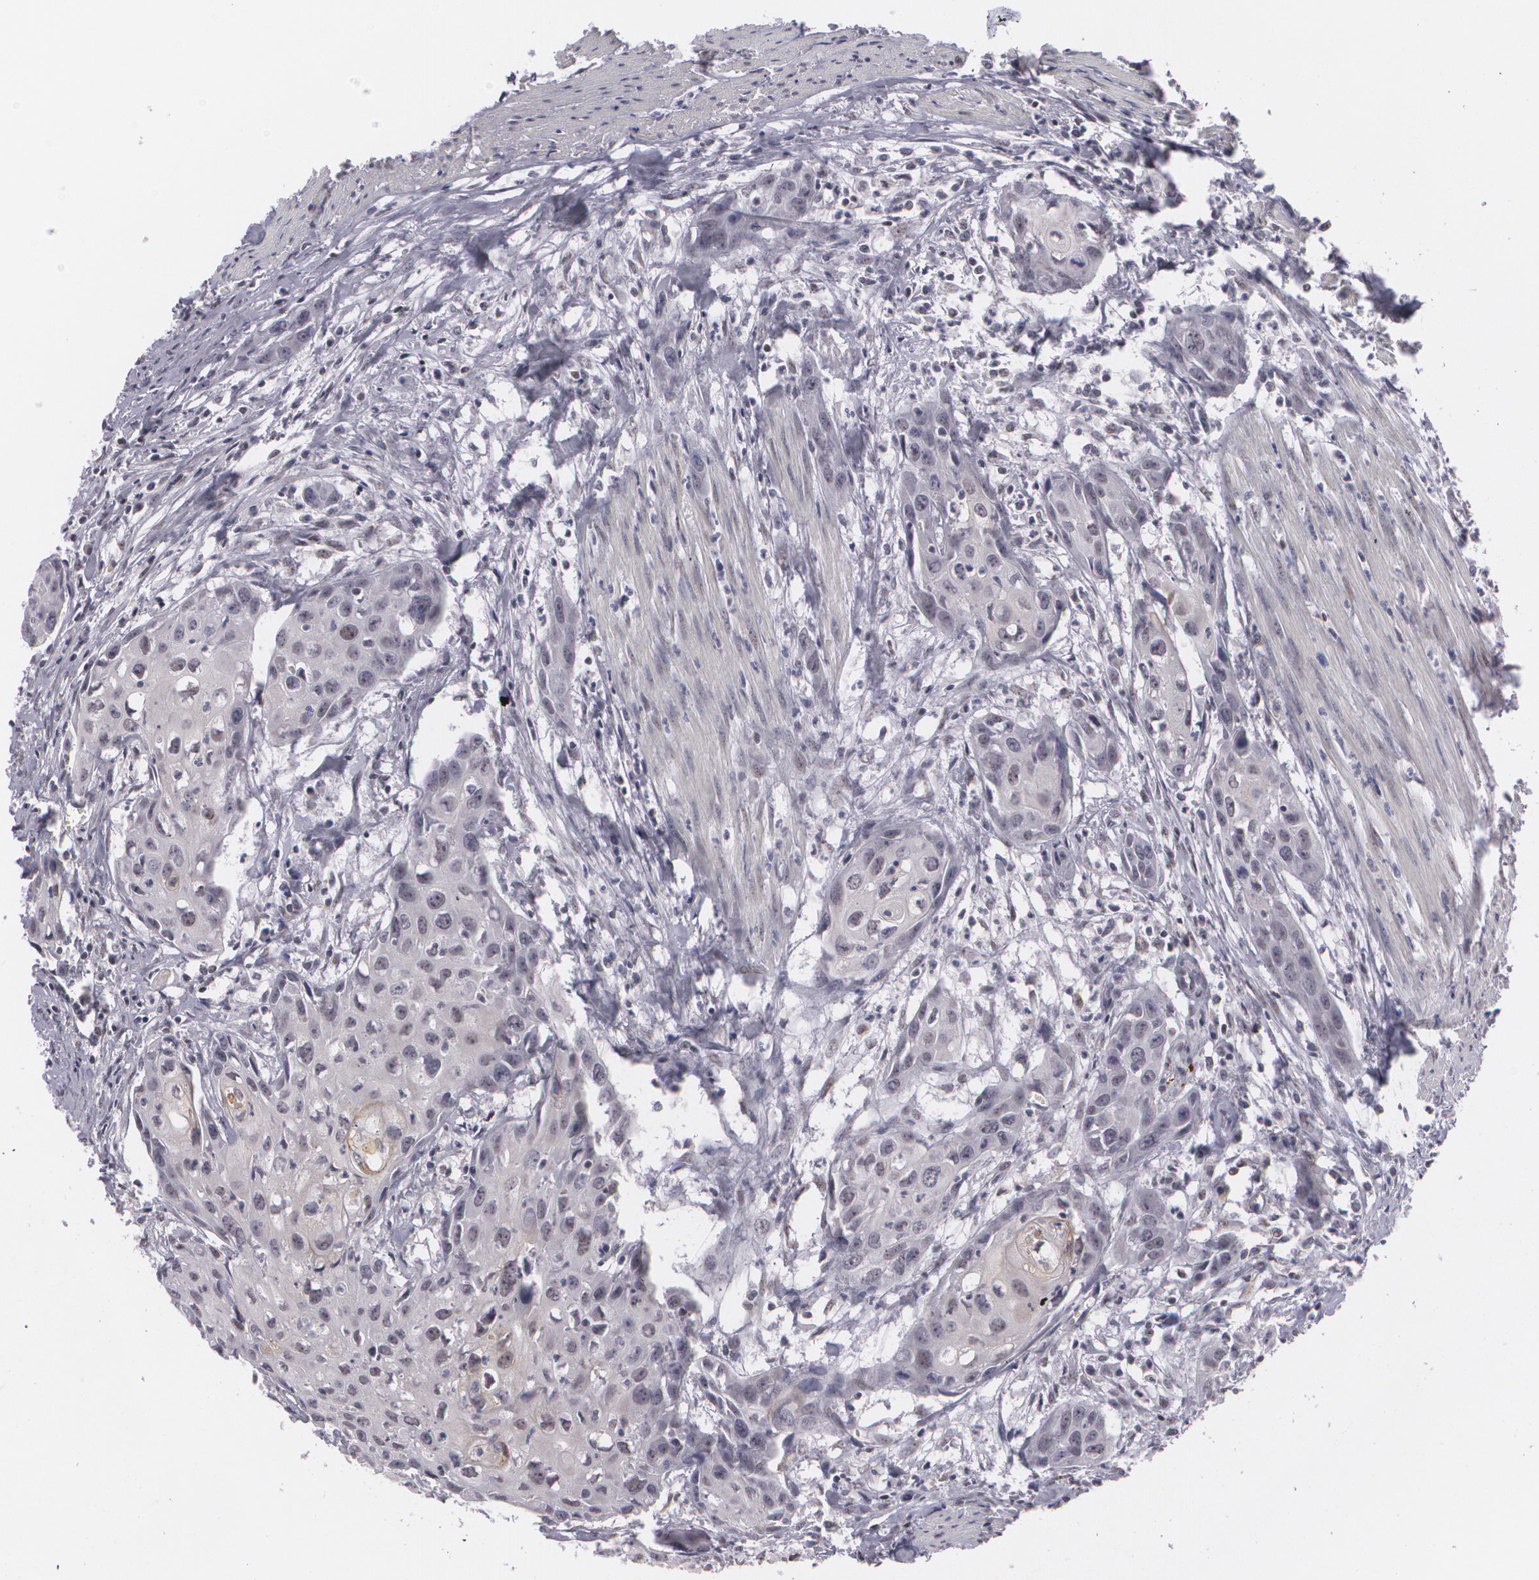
{"staining": {"intensity": "negative", "quantity": "none", "location": "none"}, "tissue": "urothelial cancer", "cell_type": "Tumor cells", "image_type": "cancer", "snomed": [{"axis": "morphology", "description": "Urothelial carcinoma, High grade"}, {"axis": "topography", "description": "Urinary bladder"}], "caption": "Tumor cells are negative for brown protein staining in high-grade urothelial carcinoma.", "gene": "RRP7A", "patient": {"sex": "male", "age": 54}}